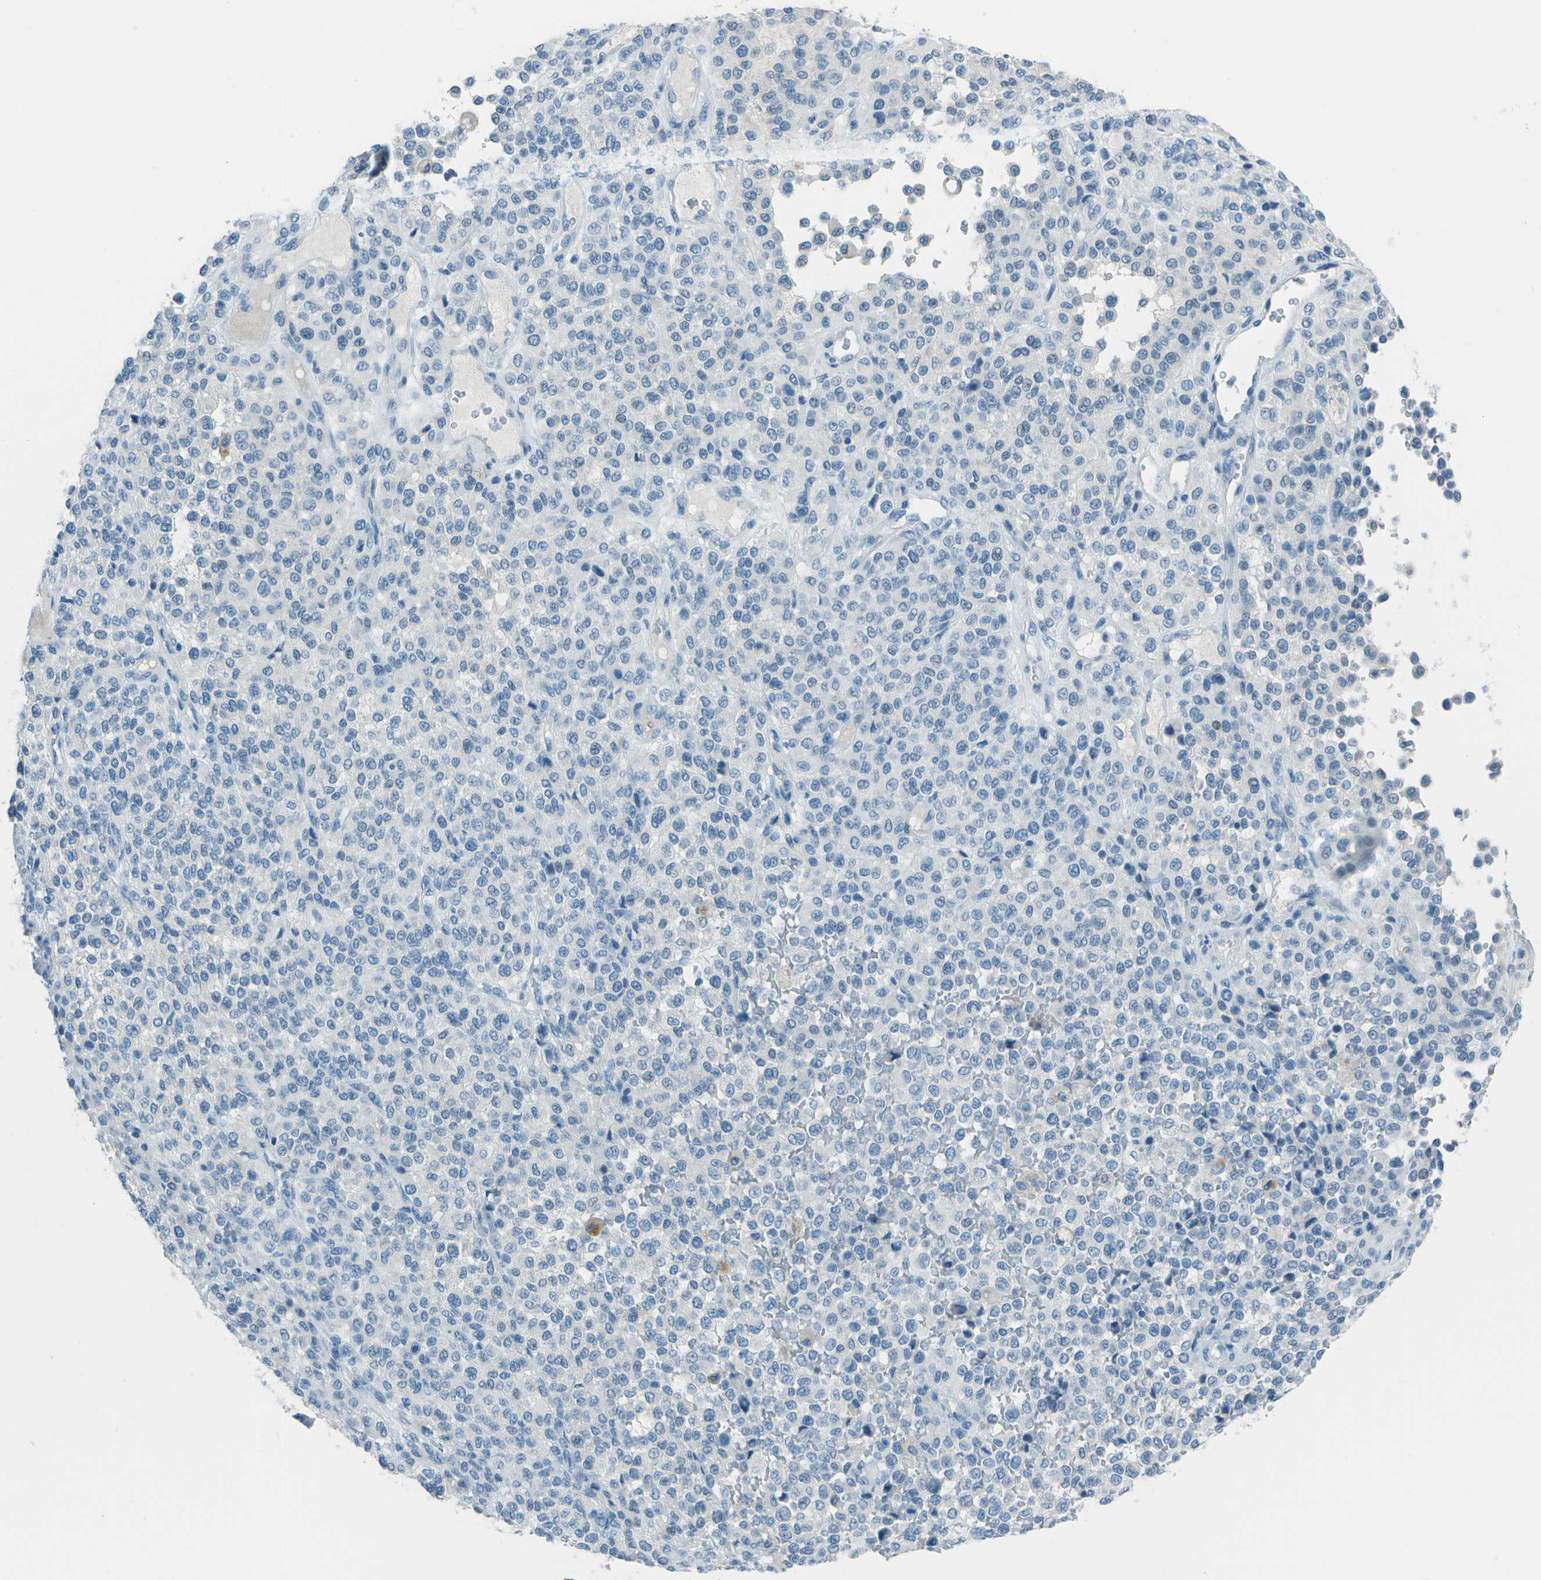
{"staining": {"intensity": "negative", "quantity": "none", "location": "none"}, "tissue": "melanoma", "cell_type": "Tumor cells", "image_type": "cancer", "snomed": [{"axis": "morphology", "description": "Malignant melanoma, Metastatic site"}, {"axis": "topography", "description": "Pancreas"}], "caption": "A high-resolution histopathology image shows immunohistochemistry (IHC) staining of malignant melanoma (metastatic site), which exhibits no significant expression in tumor cells.", "gene": "FGF1", "patient": {"sex": "female", "age": 30}}